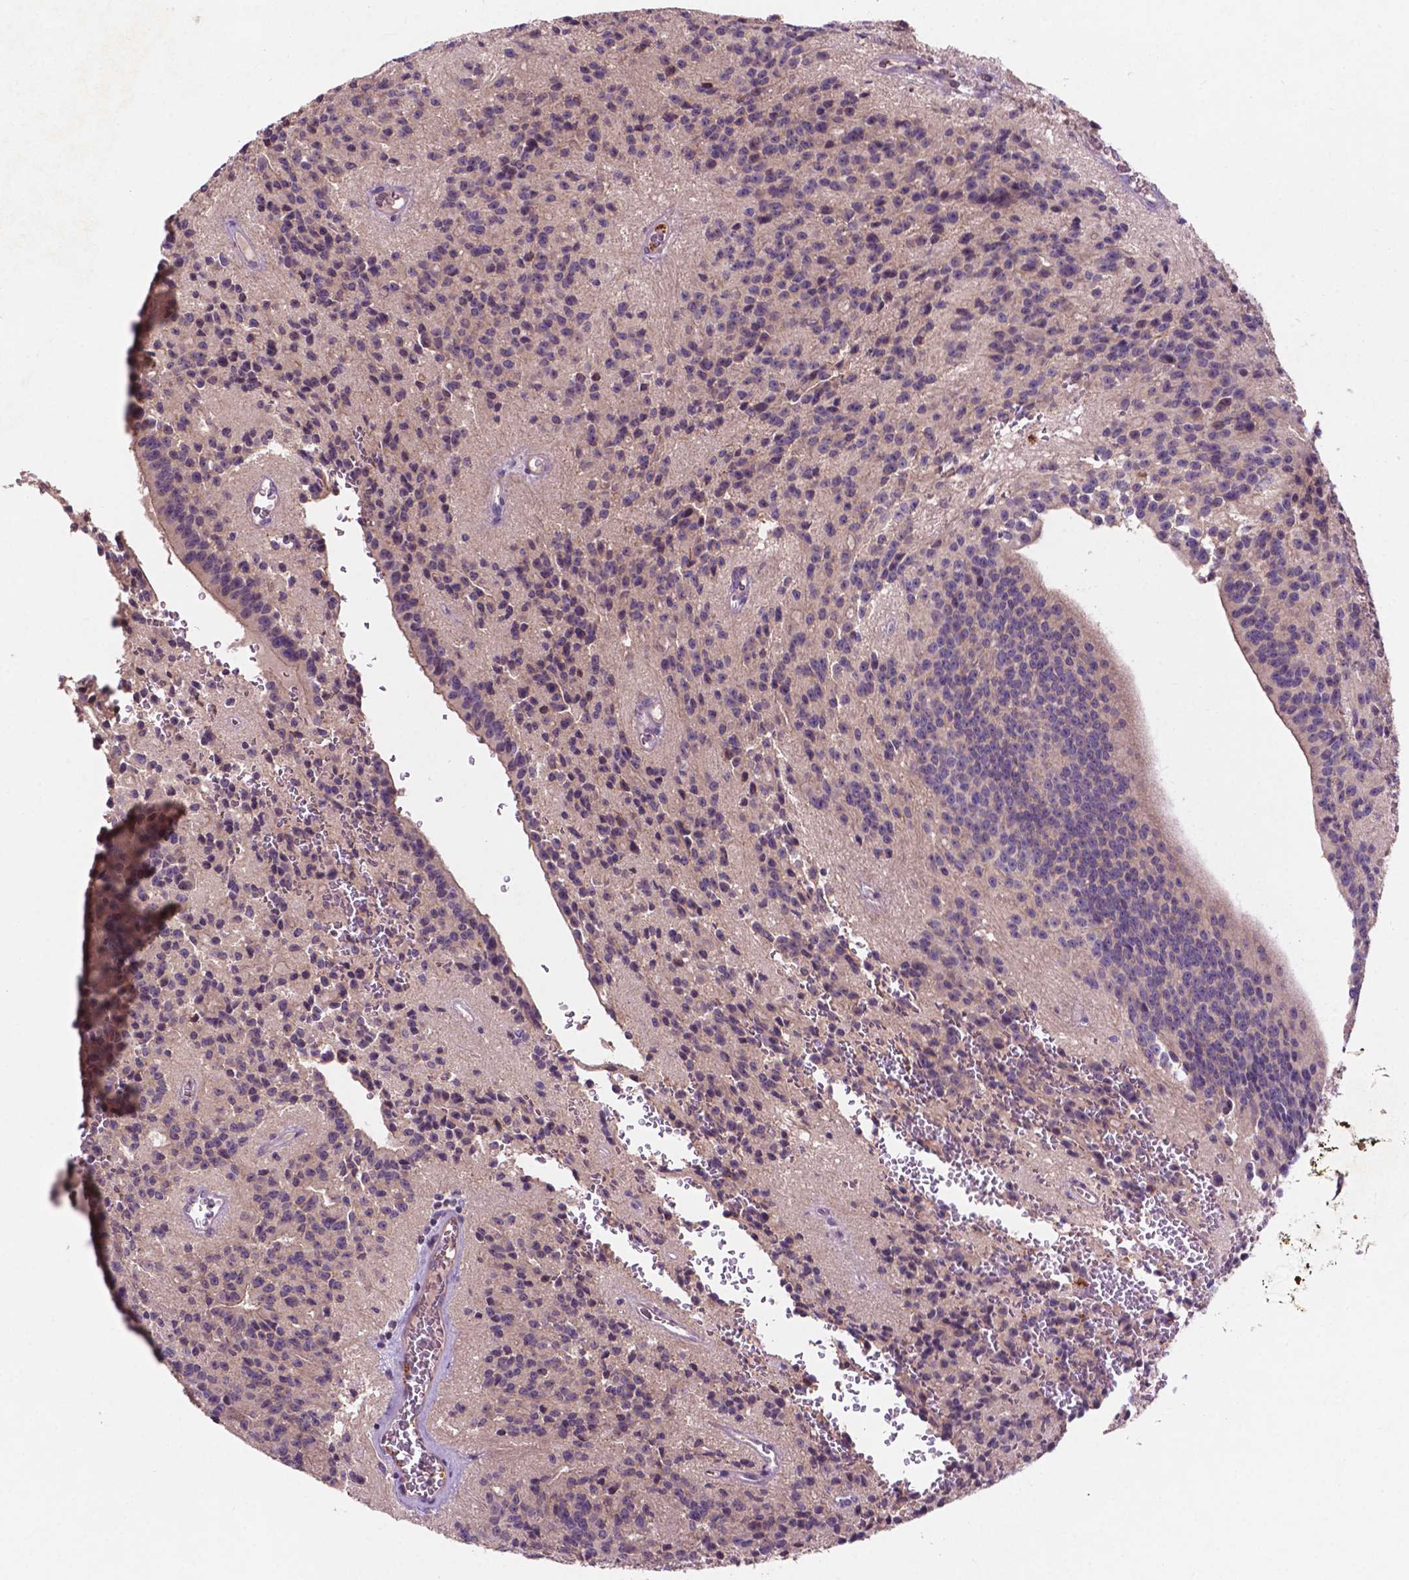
{"staining": {"intensity": "negative", "quantity": "none", "location": "none"}, "tissue": "glioma", "cell_type": "Tumor cells", "image_type": "cancer", "snomed": [{"axis": "morphology", "description": "Glioma, malignant, Low grade"}, {"axis": "topography", "description": "Brain"}], "caption": "An immunohistochemistry micrograph of malignant low-grade glioma is shown. There is no staining in tumor cells of malignant low-grade glioma.", "gene": "ARL5C", "patient": {"sex": "male", "age": 31}}